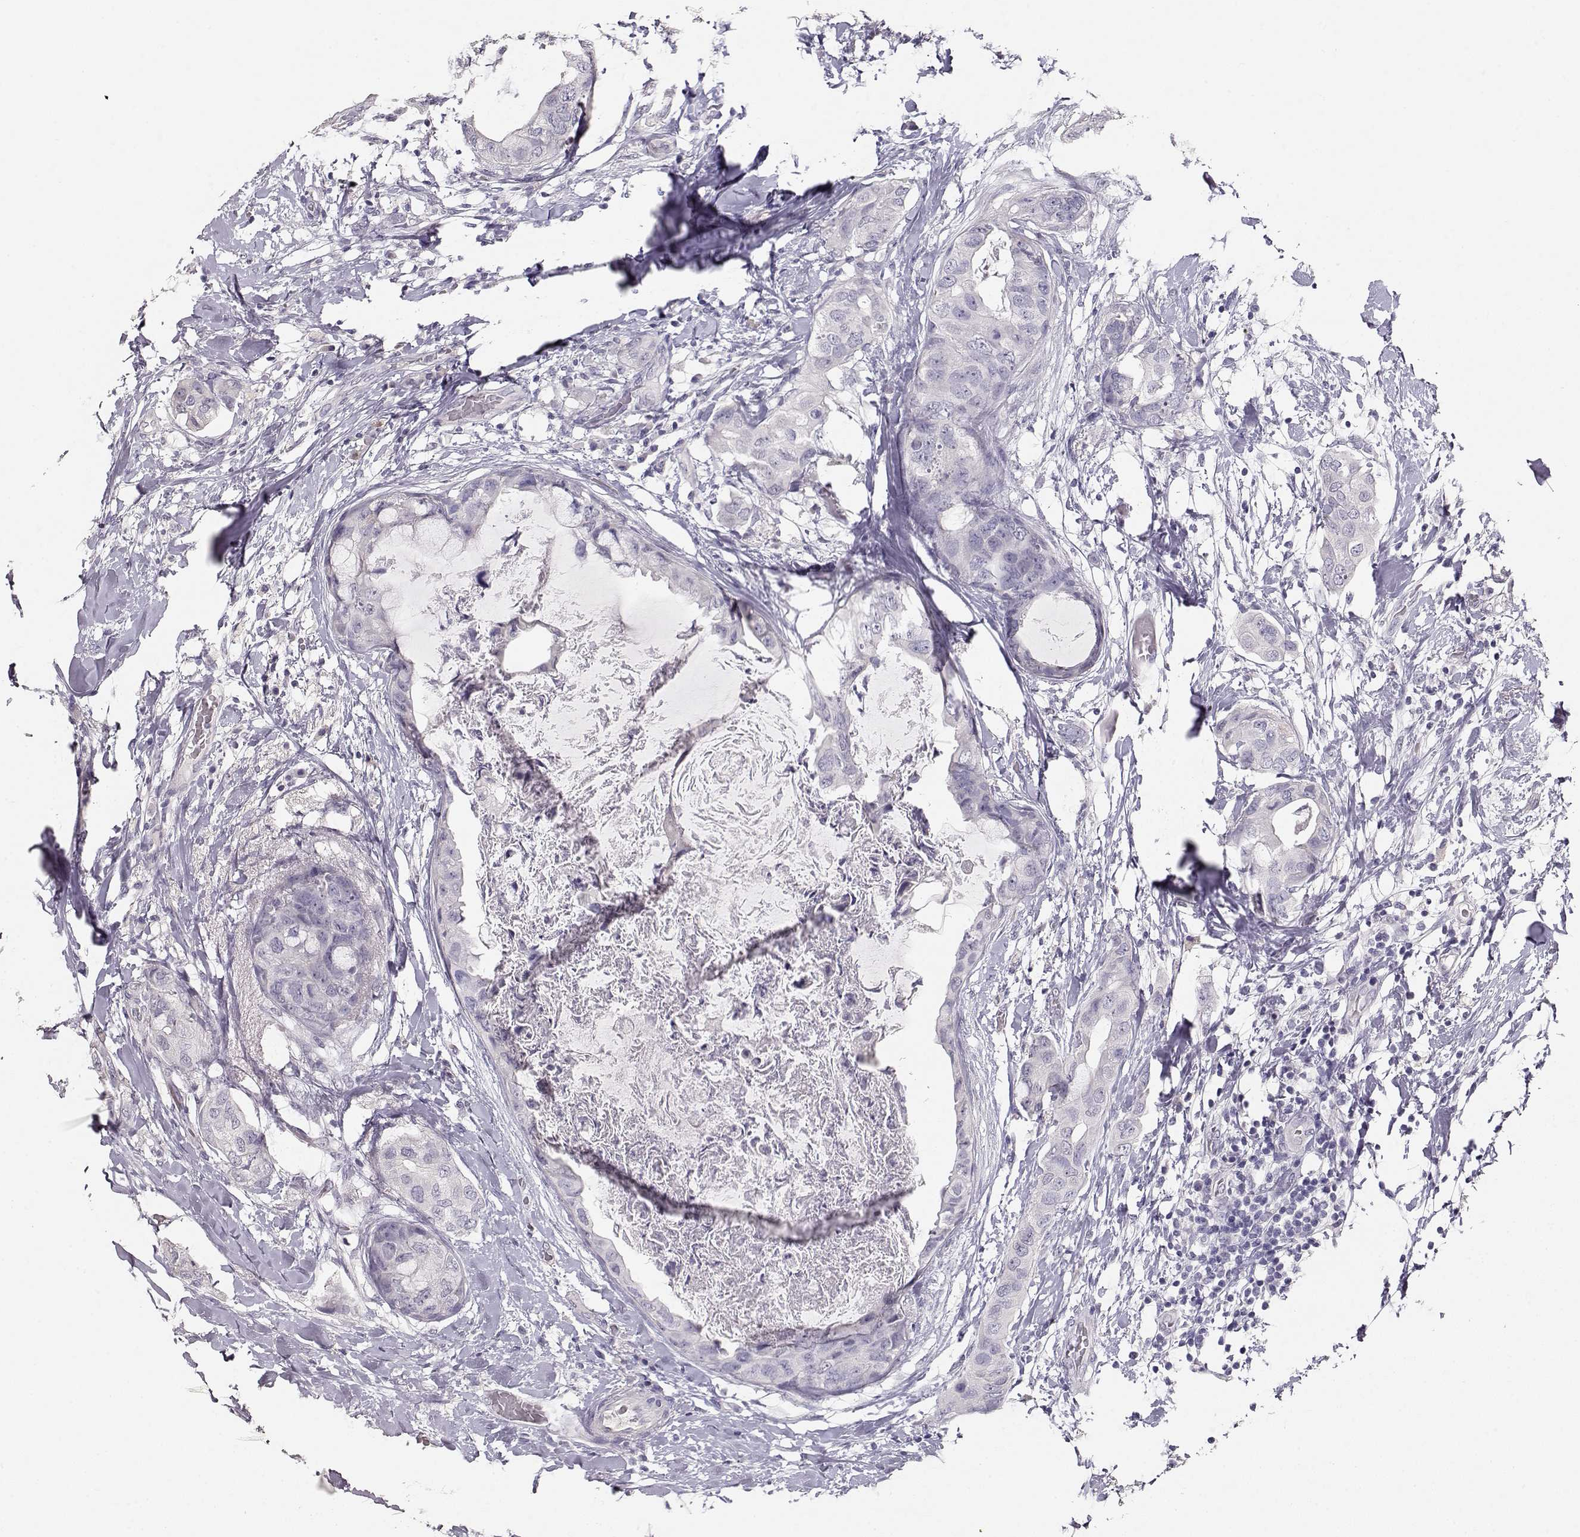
{"staining": {"intensity": "negative", "quantity": "none", "location": "none"}, "tissue": "breast cancer", "cell_type": "Tumor cells", "image_type": "cancer", "snomed": [{"axis": "morphology", "description": "Normal tissue, NOS"}, {"axis": "morphology", "description": "Duct carcinoma"}, {"axis": "topography", "description": "Breast"}], "caption": "This is a image of IHC staining of breast cancer (invasive ductal carcinoma), which shows no staining in tumor cells.", "gene": "MAGEC1", "patient": {"sex": "female", "age": 40}}